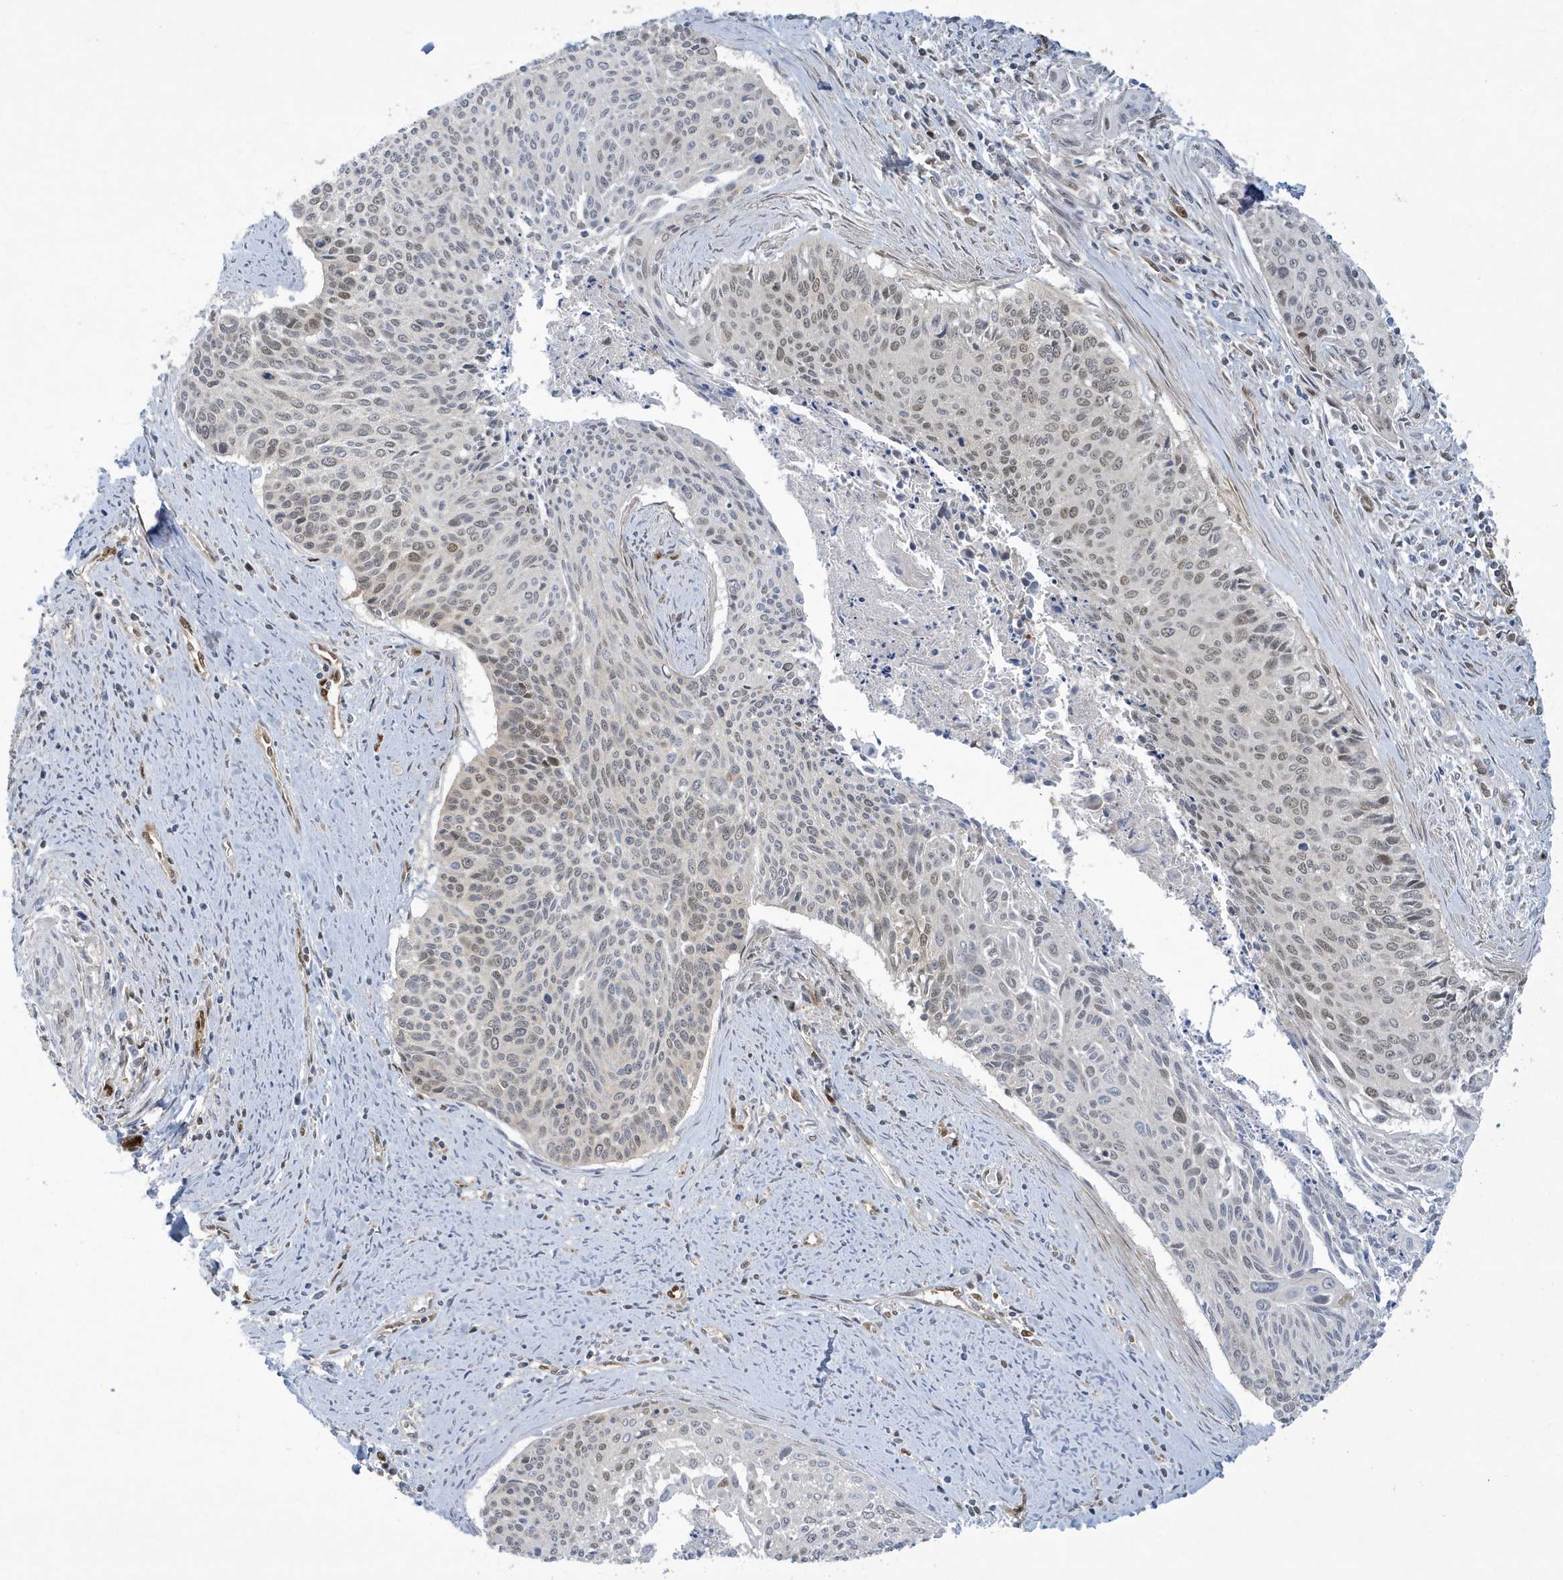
{"staining": {"intensity": "weak", "quantity": "25%-75%", "location": "nuclear"}, "tissue": "cervical cancer", "cell_type": "Tumor cells", "image_type": "cancer", "snomed": [{"axis": "morphology", "description": "Squamous cell carcinoma, NOS"}, {"axis": "topography", "description": "Cervix"}], "caption": "Immunohistochemical staining of cervical cancer (squamous cell carcinoma) demonstrates weak nuclear protein positivity in approximately 25%-75% of tumor cells.", "gene": "NCOA7", "patient": {"sex": "female", "age": 55}}